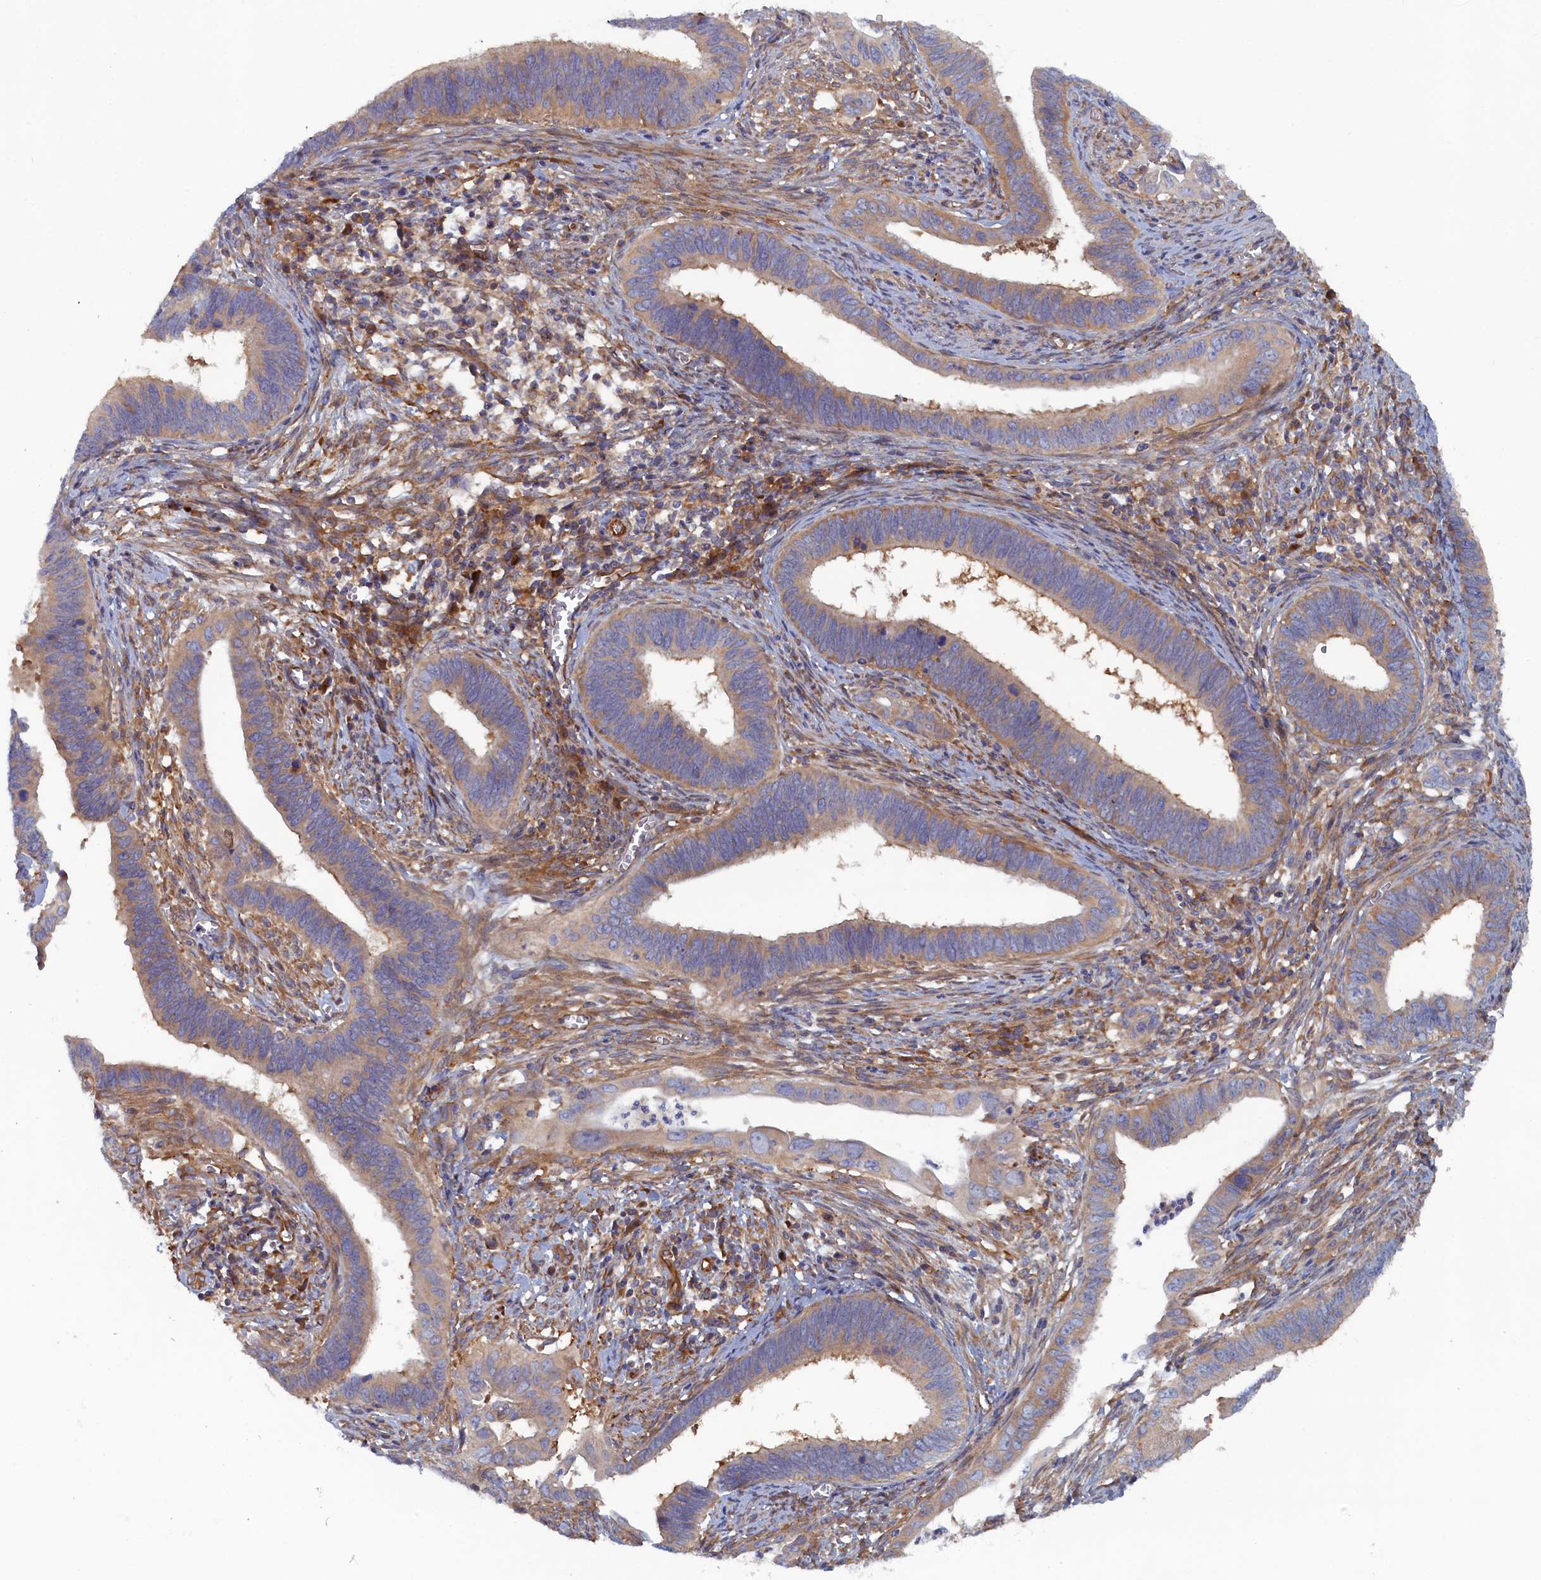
{"staining": {"intensity": "weak", "quantity": "25%-75%", "location": "cytoplasmic/membranous"}, "tissue": "cervical cancer", "cell_type": "Tumor cells", "image_type": "cancer", "snomed": [{"axis": "morphology", "description": "Adenocarcinoma, NOS"}, {"axis": "topography", "description": "Cervix"}], "caption": "DAB (3,3'-diaminobenzidine) immunohistochemical staining of human adenocarcinoma (cervical) displays weak cytoplasmic/membranous protein staining in approximately 25%-75% of tumor cells.", "gene": "TMEM196", "patient": {"sex": "female", "age": 42}}